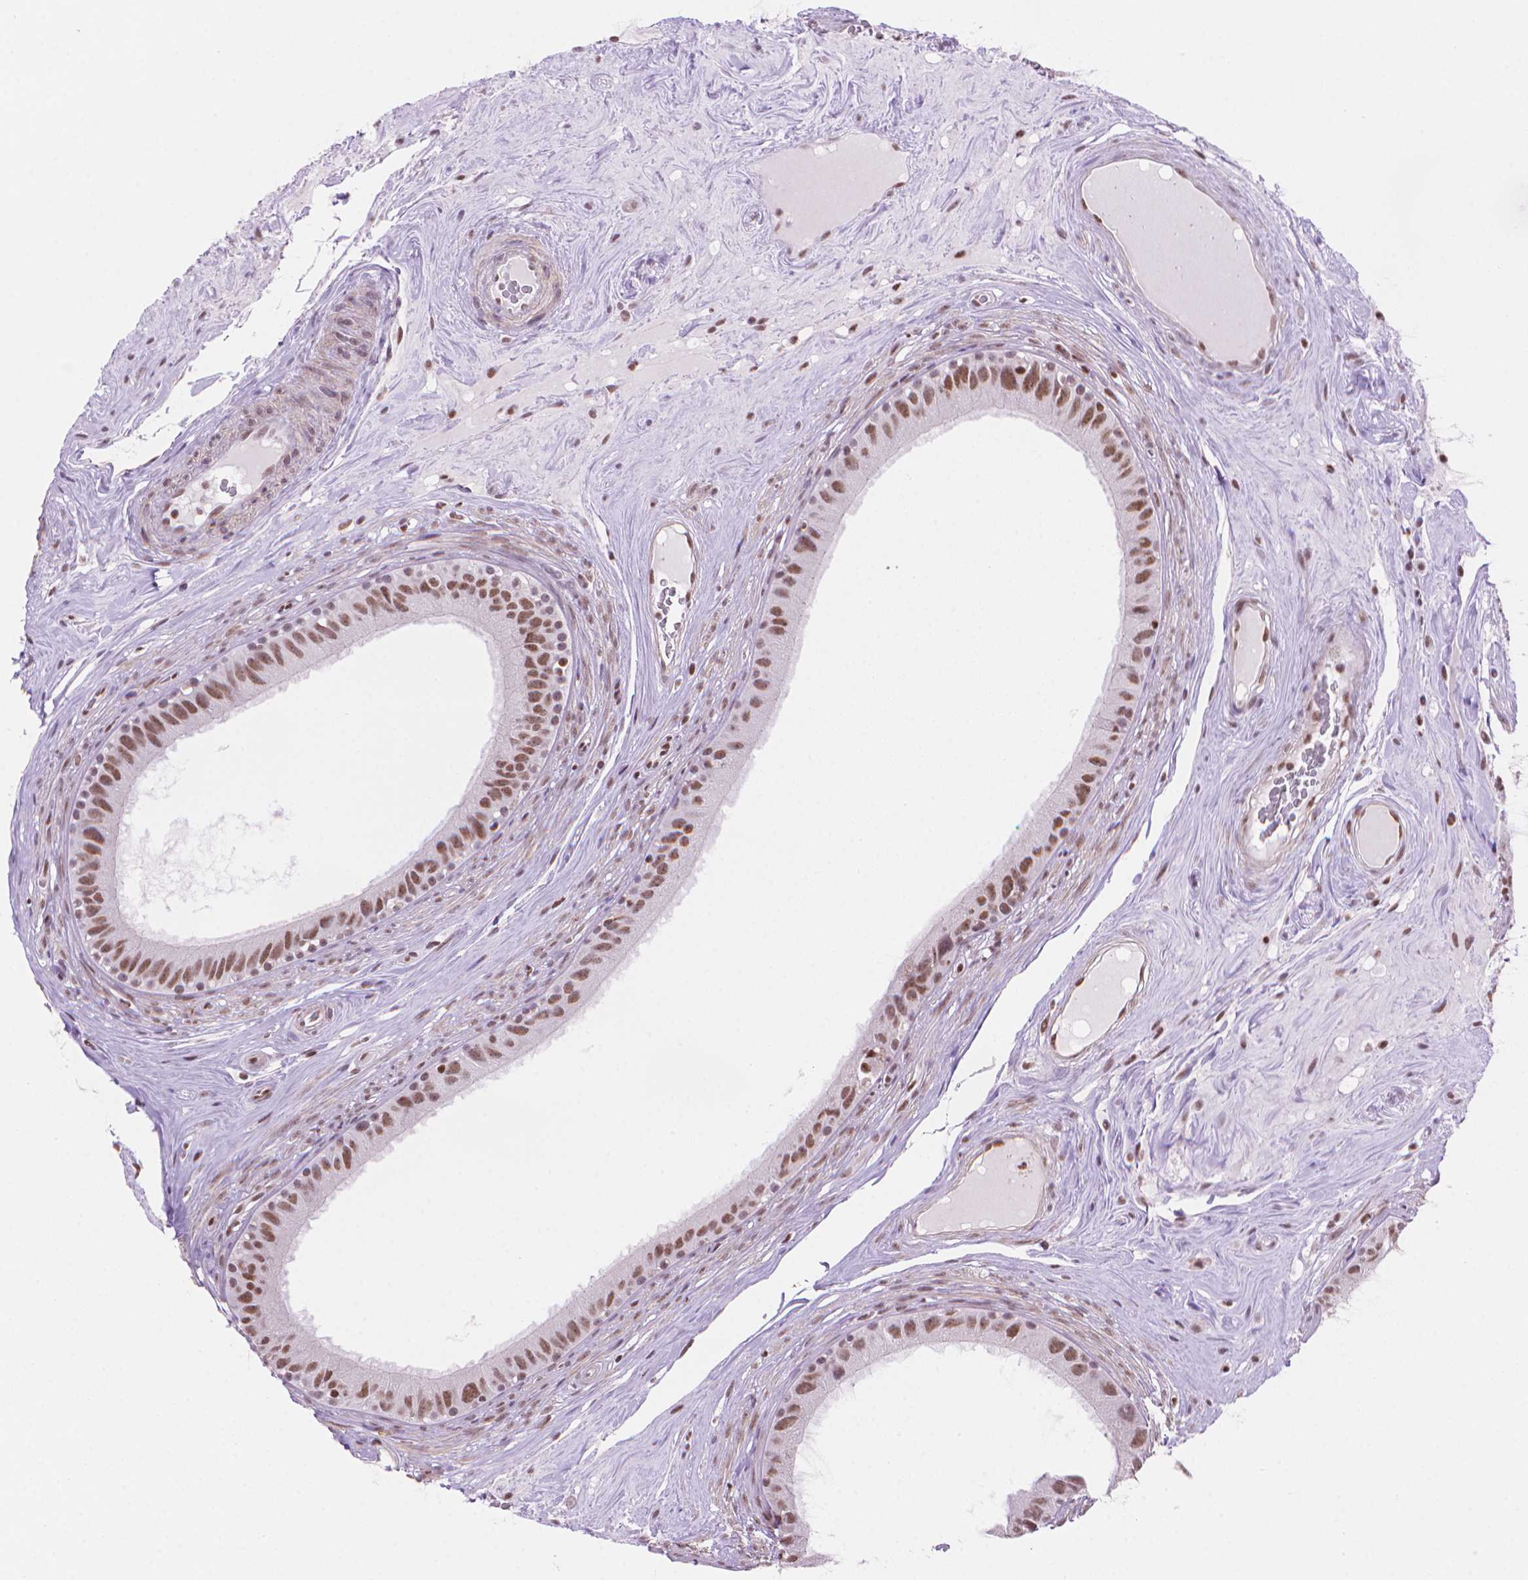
{"staining": {"intensity": "moderate", "quantity": ">75%", "location": "nuclear"}, "tissue": "epididymis", "cell_type": "Glandular cells", "image_type": "normal", "snomed": [{"axis": "morphology", "description": "Normal tissue, NOS"}, {"axis": "topography", "description": "Epididymis"}], "caption": "Moderate nuclear protein staining is seen in about >75% of glandular cells in epididymis.", "gene": "UBN1", "patient": {"sex": "male", "age": 59}}